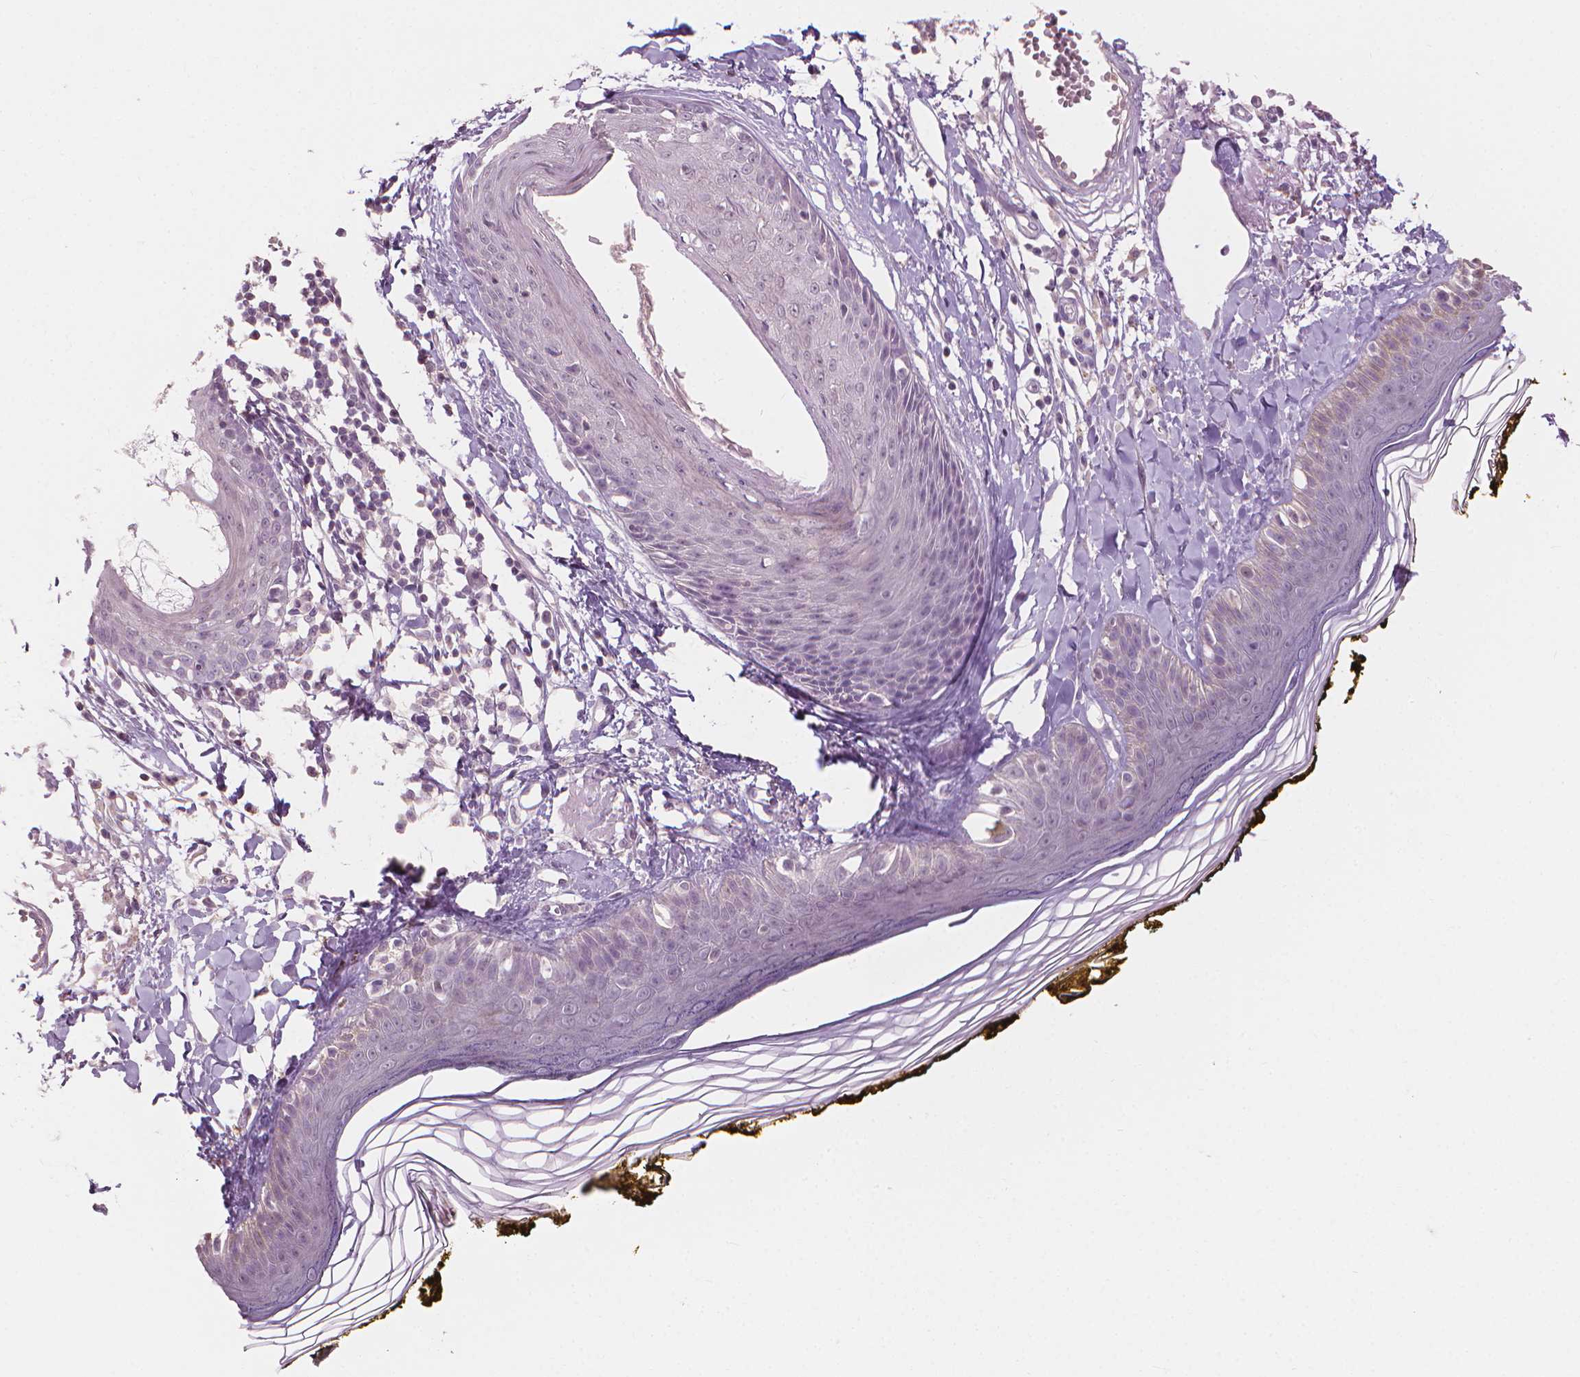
{"staining": {"intensity": "negative", "quantity": "none", "location": "none"}, "tissue": "skin", "cell_type": "Fibroblasts", "image_type": "normal", "snomed": [{"axis": "morphology", "description": "Normal tissue, NOS"}, {"axis": "topography", "description": "Skin"}], "caption": "The immunohistochemistry micrograph has no significant expression in fibroblasts of skin.", "gene": "SAXO2", "patient": {"sex": "male", "age": 76}}